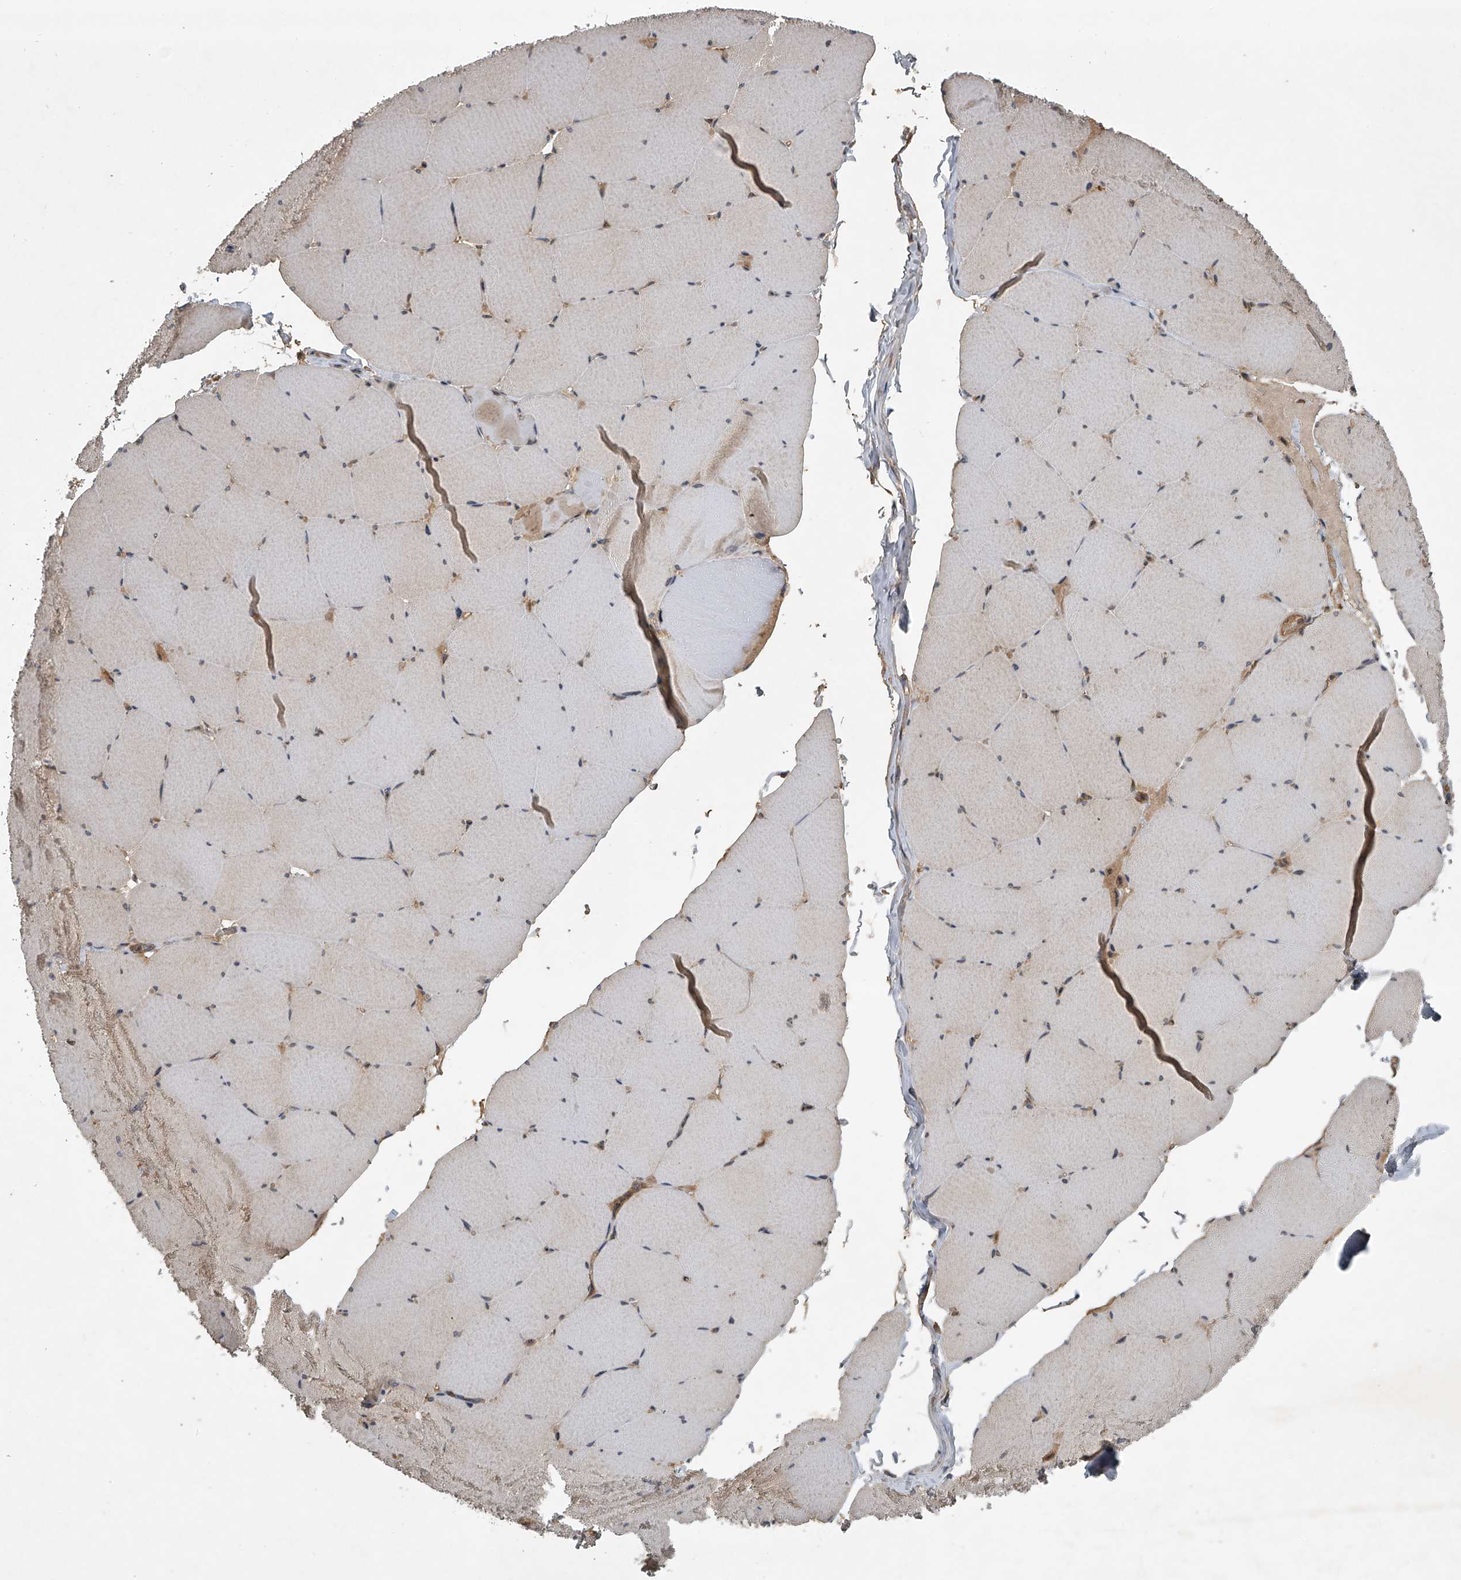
{"staining": {"intensity": "moderate", "quantity": "<25%", "location": "cytoplasmic/membranous"}, "tissue": "skeletal muscle", "cell_type": "Myocytes", "image_type": "normal", "snomed": [{"axis": "morphology", "description": "Normal tissue, NOS"}, {"axis": "topography", "description": "Skeletal muscle"}, {"axis": "topography", "description": "Head-Neck"}], "caption": "Immunohistochemistry of normal skeletal muscle demonstrates low levels of moderate cytoplasmic/membranous staining in about <25% of myocytes. The staining was performed using DAB (3,3'-diaminobenzidine), with brown indicating positive protein expression. Nuclei are stained blue with hematoxylin.", "gene": "NFS1", "patient": {"sex": "male", "age": 66}}